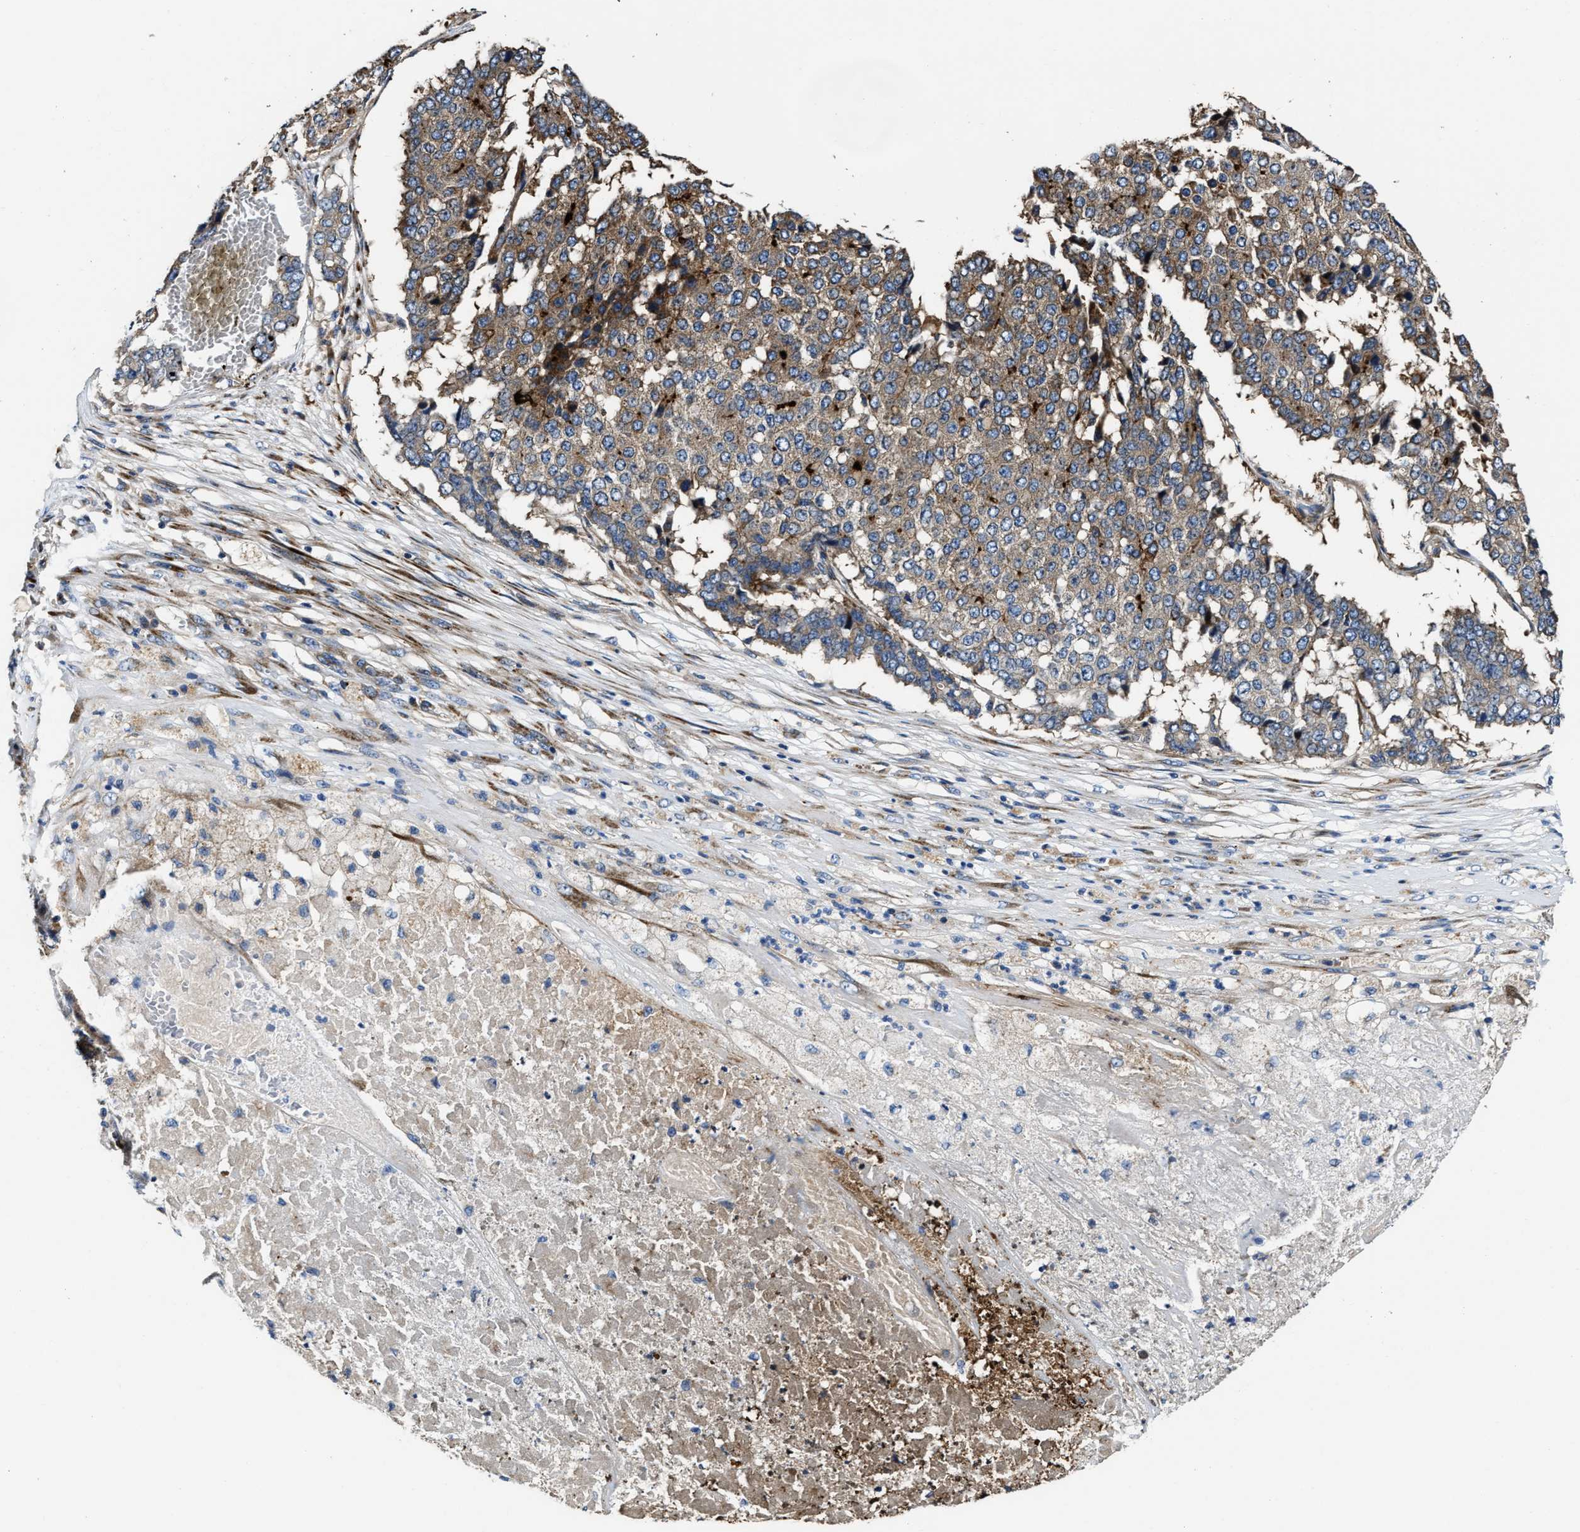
{"staining": {"intensity": "moderate", "quantity": "25%-75%", "location": "cytoplasmic/membranous"}, "tissue": "pancreatic cancer", "cell_type": "Tumor cells", "image_type": "cancer", "snomed": [{"axis": "morphology", "description": "Adenocarcinoma, NOS"}, {"axis": "topography", "description": "Pancreas"}], "caption": "The image displays staining of pancreatic adenocarcinoma, revealing moderate cytoplasmic/membranous protein positivity (brown color) within tumor cells.", "gene": "PTAR1", "patient": {"sex": "male", "age": 50}}